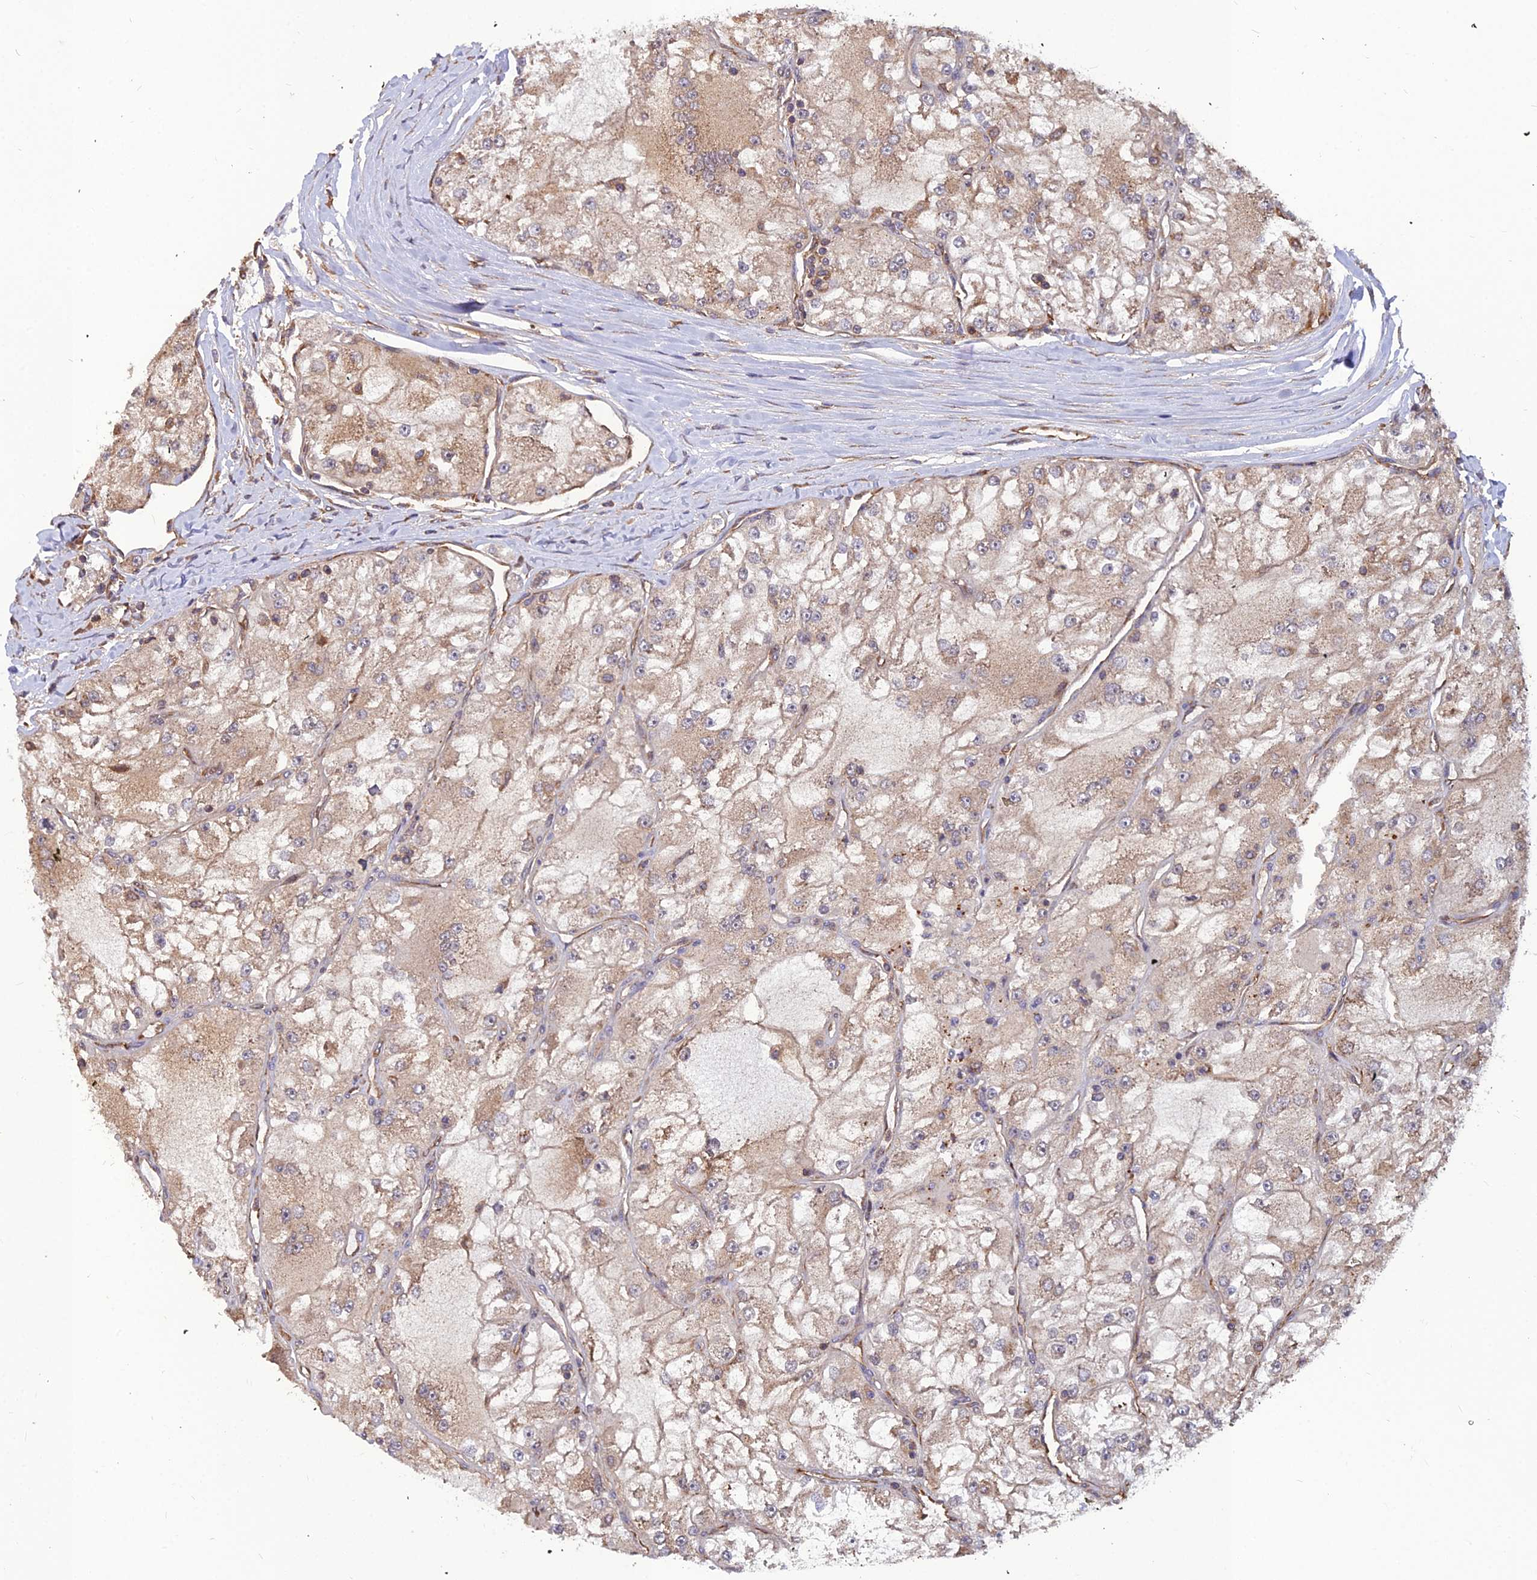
{"staining": {"intensity": "weak", "quantity": ">75%", "location": "cytoplasmic/membranous"}, "tissue": "renal cancer", "cell_type": "Tumor cells", "image_type": "cancer", "snomed": [{"axis": "morphology", "description": "Adenocarcinoma, NOS"}, {"axis": "topography", "description": "Kidney"}], "caption": "Tumor cells demonstrate low levels of weak cytoplasmic/membranous expression in approximately >75% of cells in human renal cancer. The staining was performed using DAB (3,3'-diaminobenzidine) to visualize the protein expression in brown, while the nuclei were stained in blue with hematoxylin (Magnification: 20x).", "gene": "ZNF467", "patient": {"sex": "female", "age": 72}}